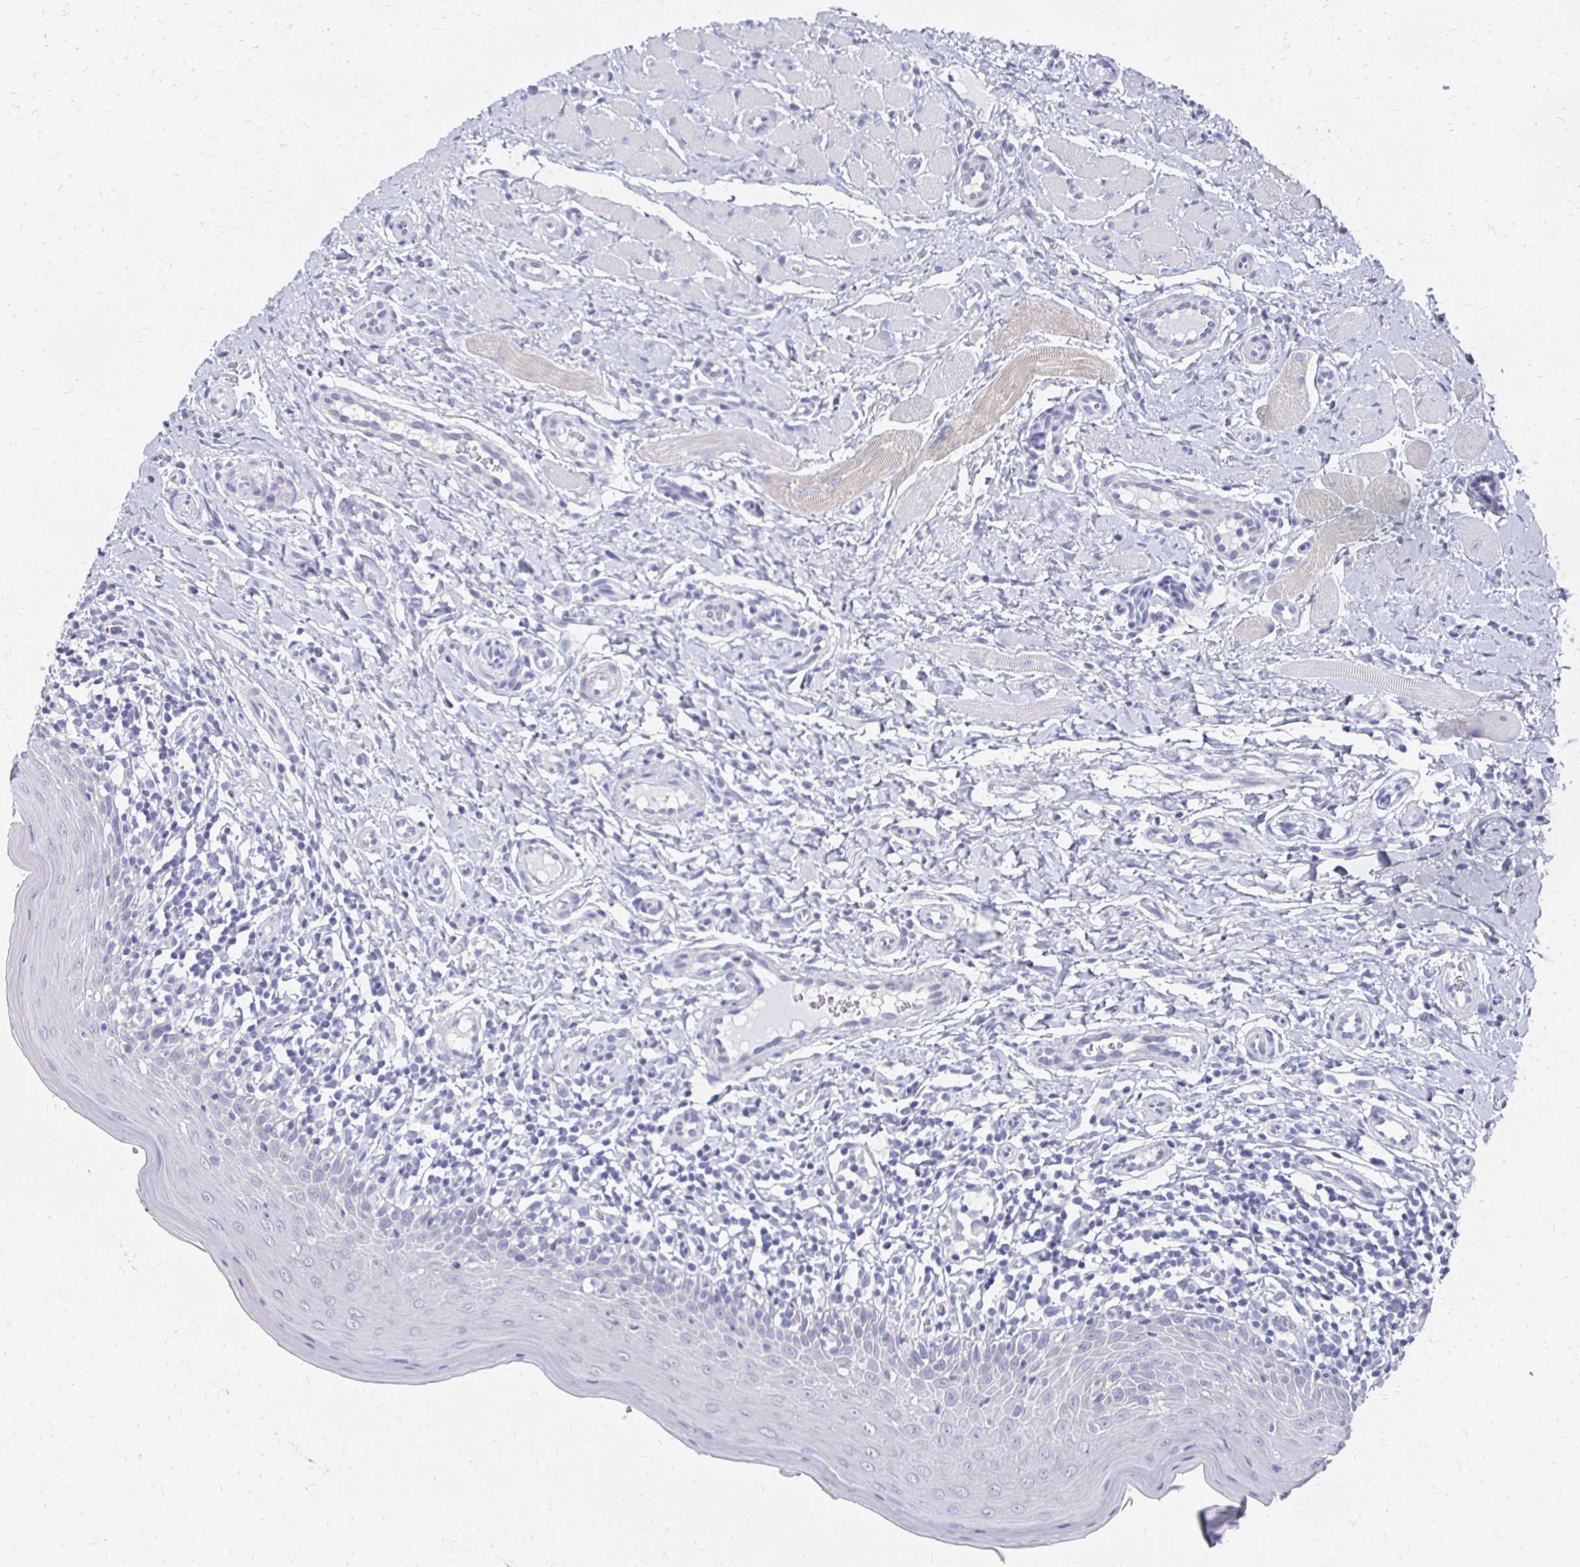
{"staining": {"intensity": "negative", "quantity": "none", "location": "none"}, "tissue": "oral mucosa", "cell_type": "Squamous epithelial cells", "image_type": "normal", "snomed": [{"axis": "morphology", "description": "Normal tissue, NOS"}, {"axis": "topography", "description": "Oral tissue"}, {"axis": "topography", "description": "Tounge, NOS"}], "caption": "Unremarkable oral mucosa was stained to show a protein in brown. There is no significant staining in squamous epithelial cells. Brightfield microscopy of immunohistochemistry (IHC) stained with DAB (3,3'-diaminobenzidine) (brown) and hematoxylin (blue), captured at high magnification.", "gene": "SYCP3", "patient": {"sex": "female", "age": 58}}